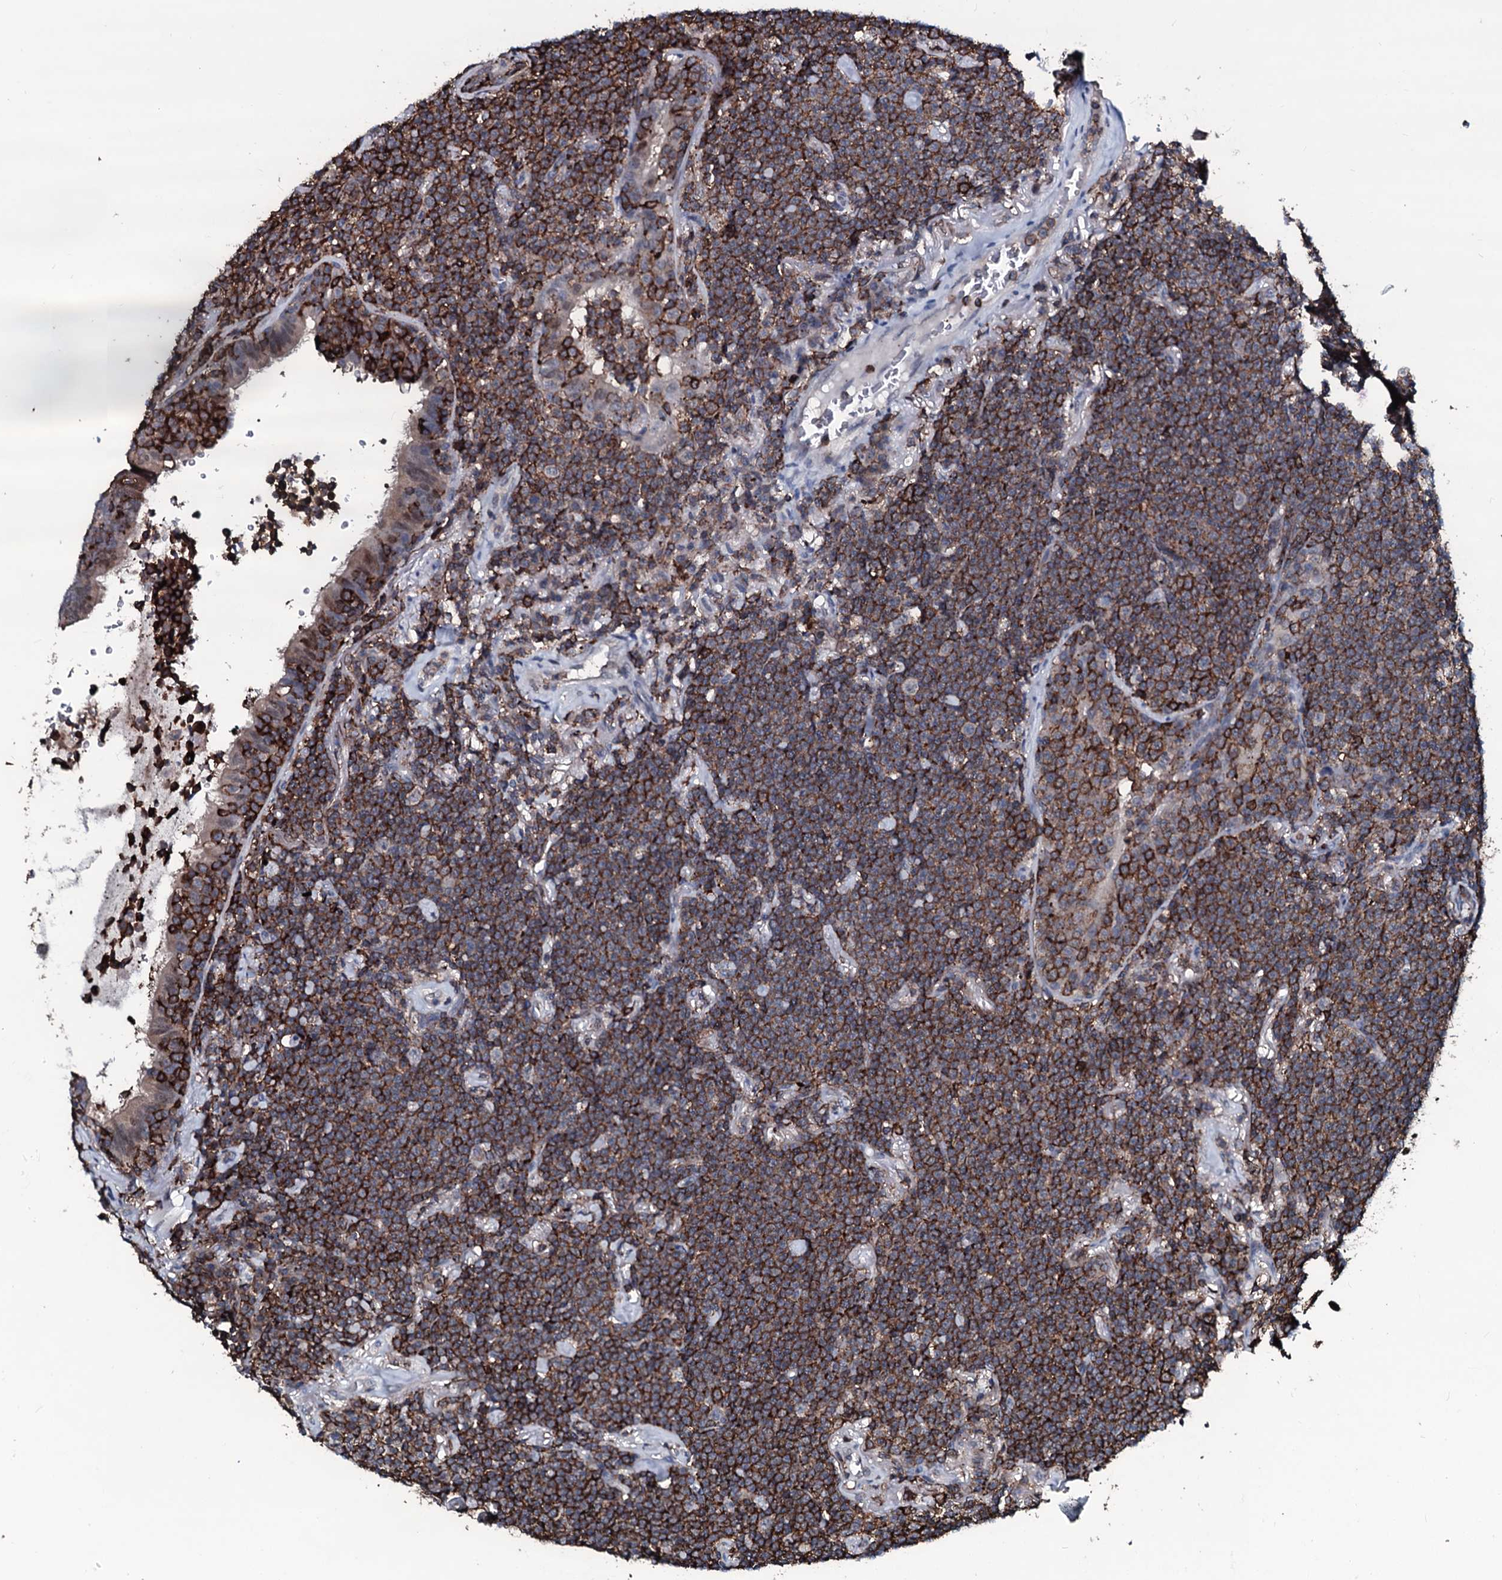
{"staining": {"intensity": "strong", "quantity": ">75%", "location": "cytoplasmic/membranous"}, "tissue": "lymphoma", "cell_type": "Tumor cells", "image_type": "cancer", "snomed": [{"axis": "morphology", "description": "Malignant lymphoma, non-Hodgkin's type, Low grade"}, {"axis": "topography", "description": "Lung"}], "caption": "A brown stain shows strong cytoplasmic/membranous positivity of a protein in lymphoma tumor cells.", "gene": "OGFOD2", "patient": {"sex": "female", "age": 71}}